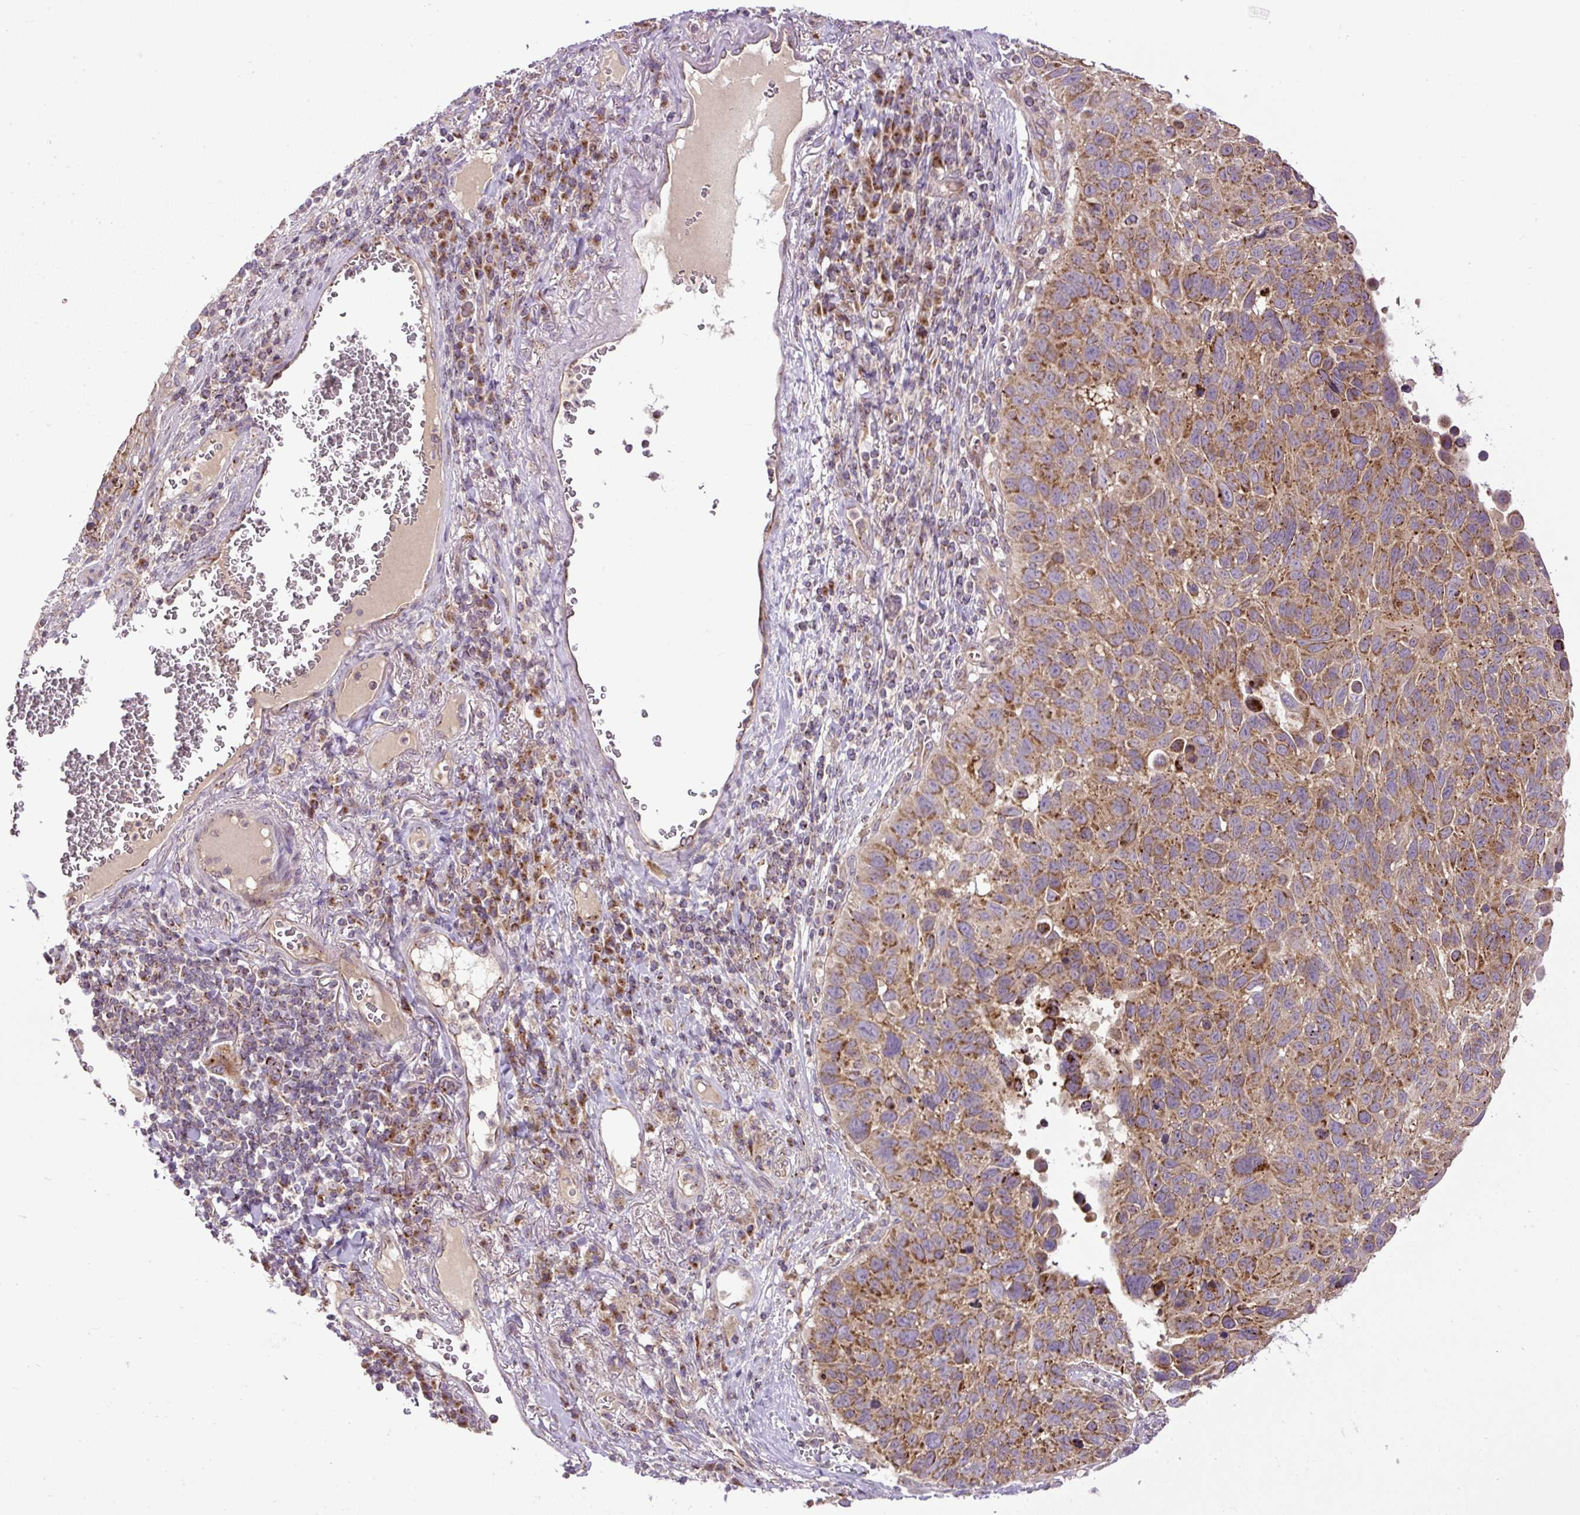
{"staining": {"intensity": "moderate", "quantity": ">75%", "location": "cytoplasmic/membranous"}, "tissue": "lung cancer", "cell_type": "Tumor cells", "image_type": "cancer", "snomed": [{"axis": "morphology", "description": "Squamous cell carcinoma, NOS"}, {"axis": "topography", "description": "Lung"}], "caption": "Lung cancer stained with a brown dye exhibits moderate cytoplasmic/membranous positive expression in approximately >75% of tumor cells.", "gene": "ZNF547", "patient": {"sex": "male", "age": 66}}